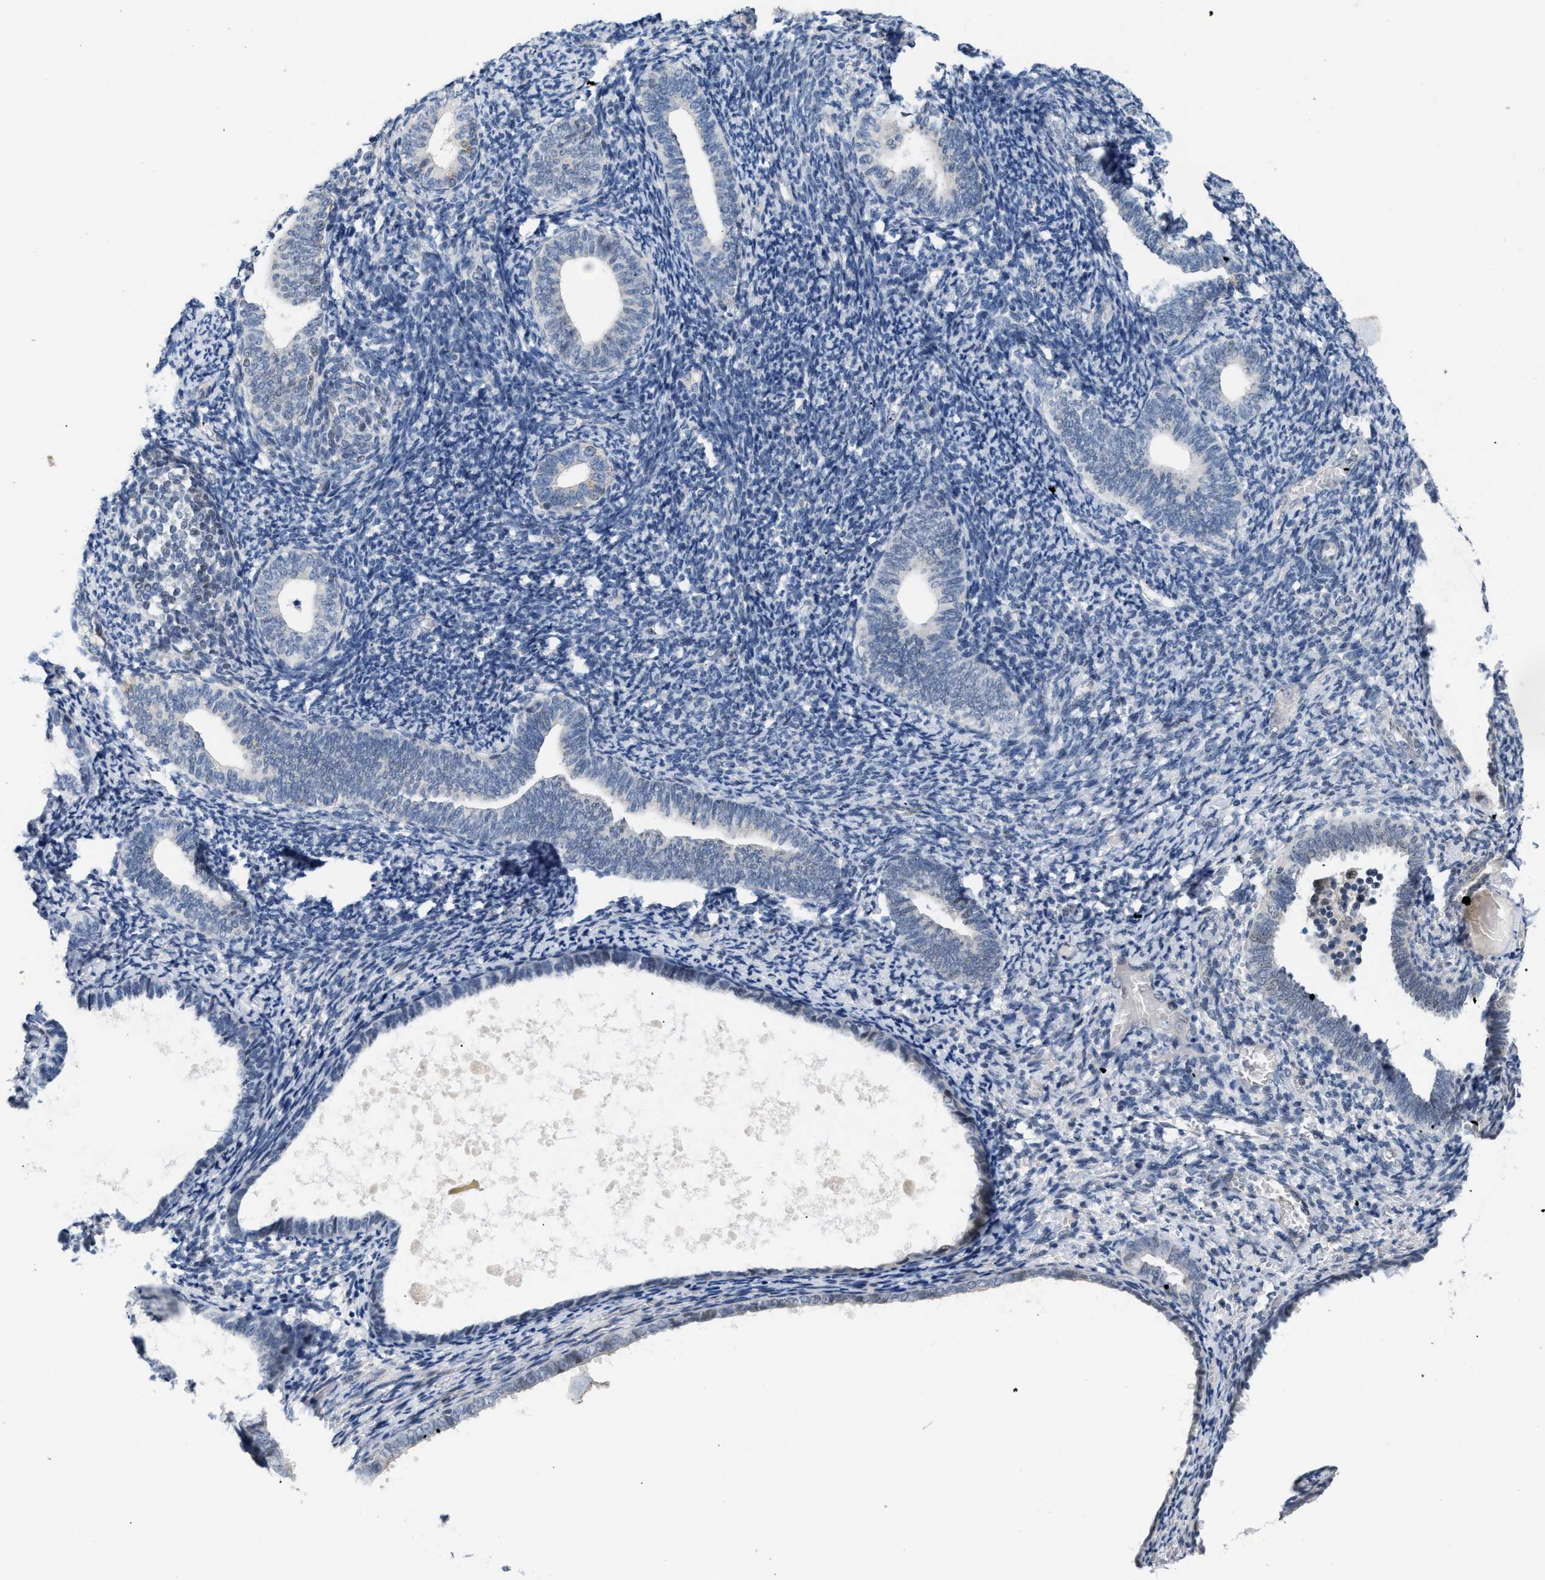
{"staining": {"intensity": "negative", "quantity": "none", "location": "none"}, "tissue": "endometrium", "cell_type": "Cells in endometrial stroma", "image_type": "normal", "snomed": [{"axis": "morphology", "description": "Normal tissue, NOS"}, {"axis": "topography", "description": "Endometrium"}], "caption": "Micrograph shows no significant protein positivity in cells in endometrial stroma of unremarkable endometrium. (Immunohistochemistry (ihc), brightfield microscopy, high magnification).", "gene": "TXNRD3", "patient": {"sex": "female", "age": 66}}